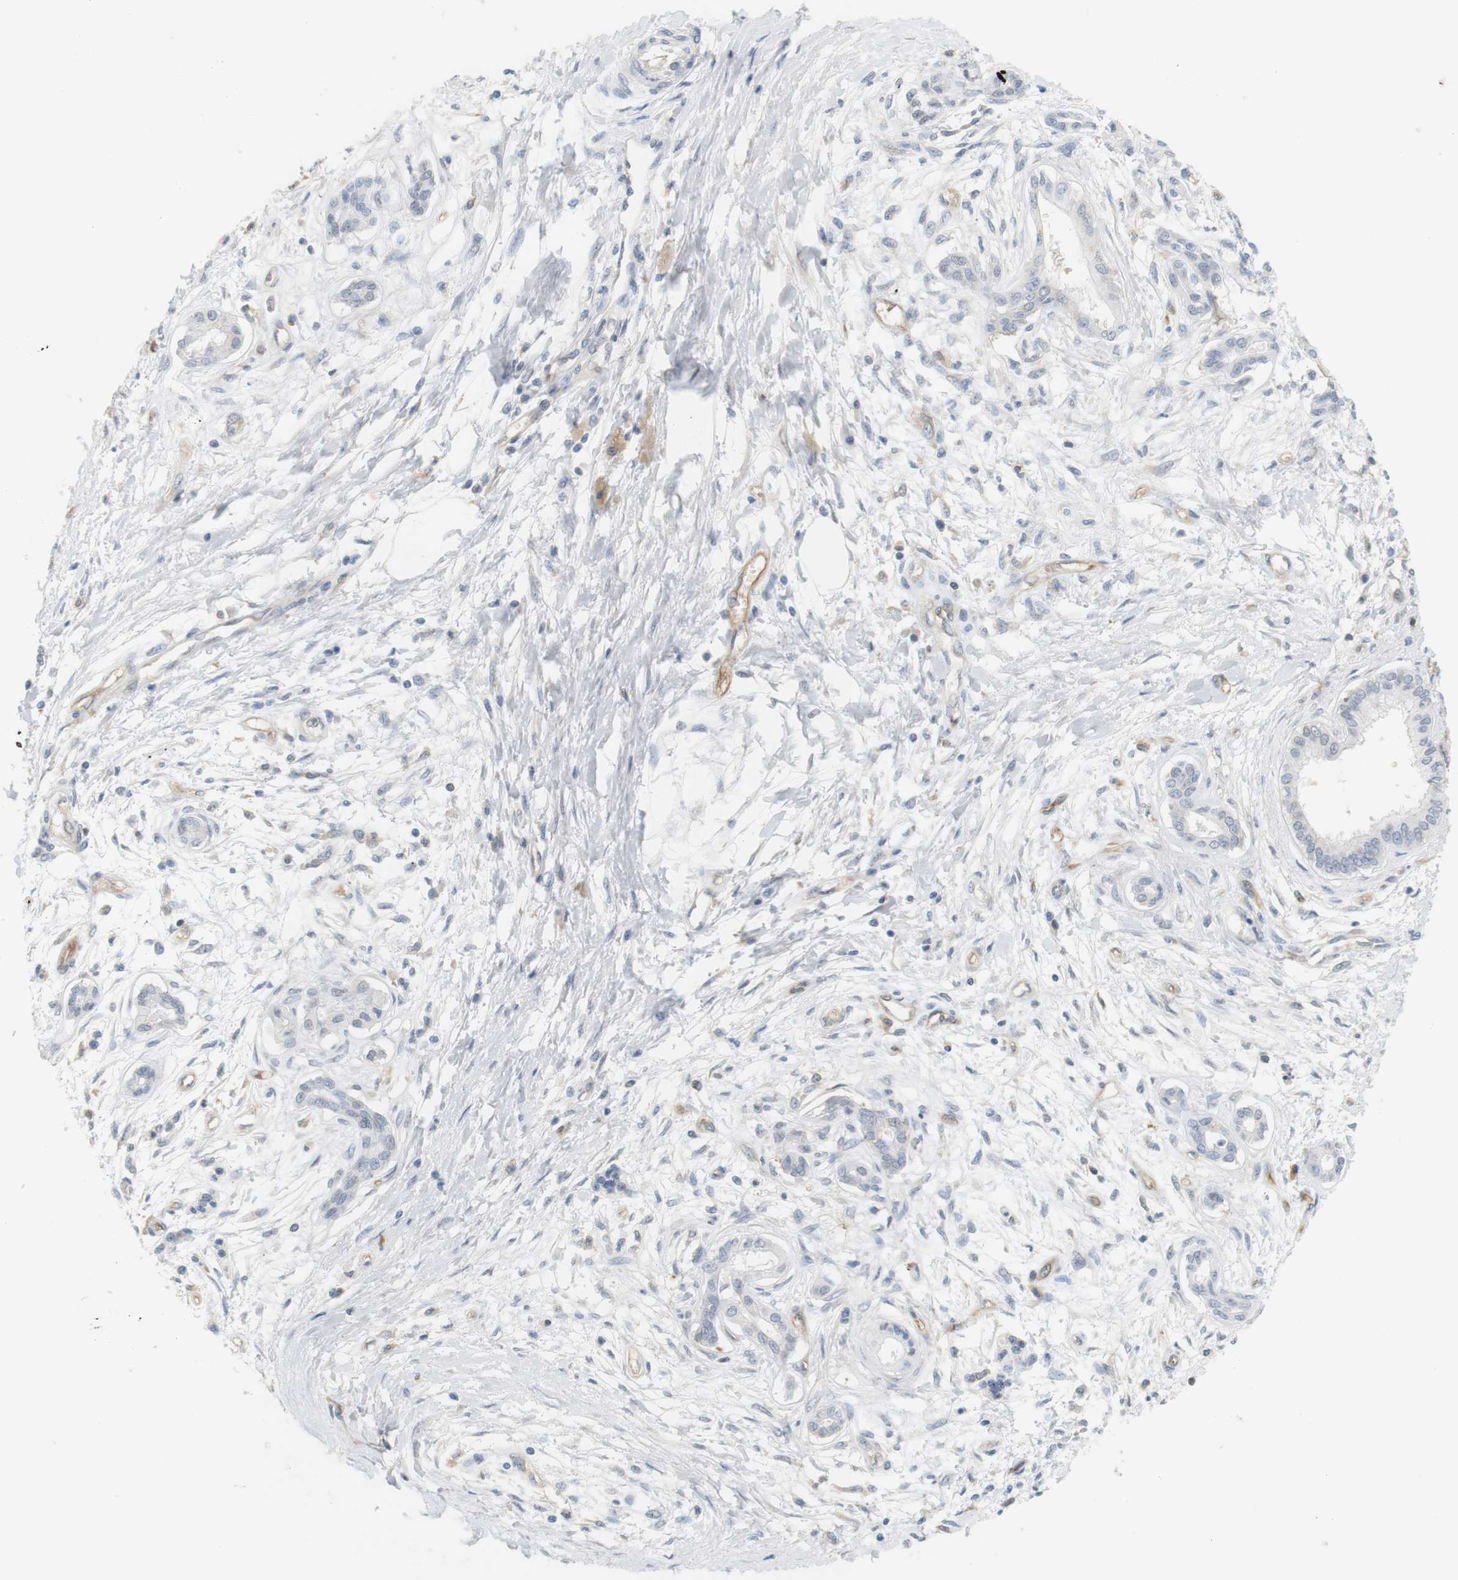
{"staining": {"intensity": "negative", "quantity": "none", "location": "none"}, "tissue": "pancreatic cancer", "cell_type": "Tumor cells", "image_type": "cancer", "snomed": [{"axis": "morphology", "description": "Adenocarcinoma, NOS"}, {"axis": "topography", "description": "Pancreas"}], "caption": "Protein analysis of adenocarcinoma (pancreatic) exhibits no significant expression in tumor cells.", "gene": "OSR1", "patient": {"sex": "male", "age": 56}}